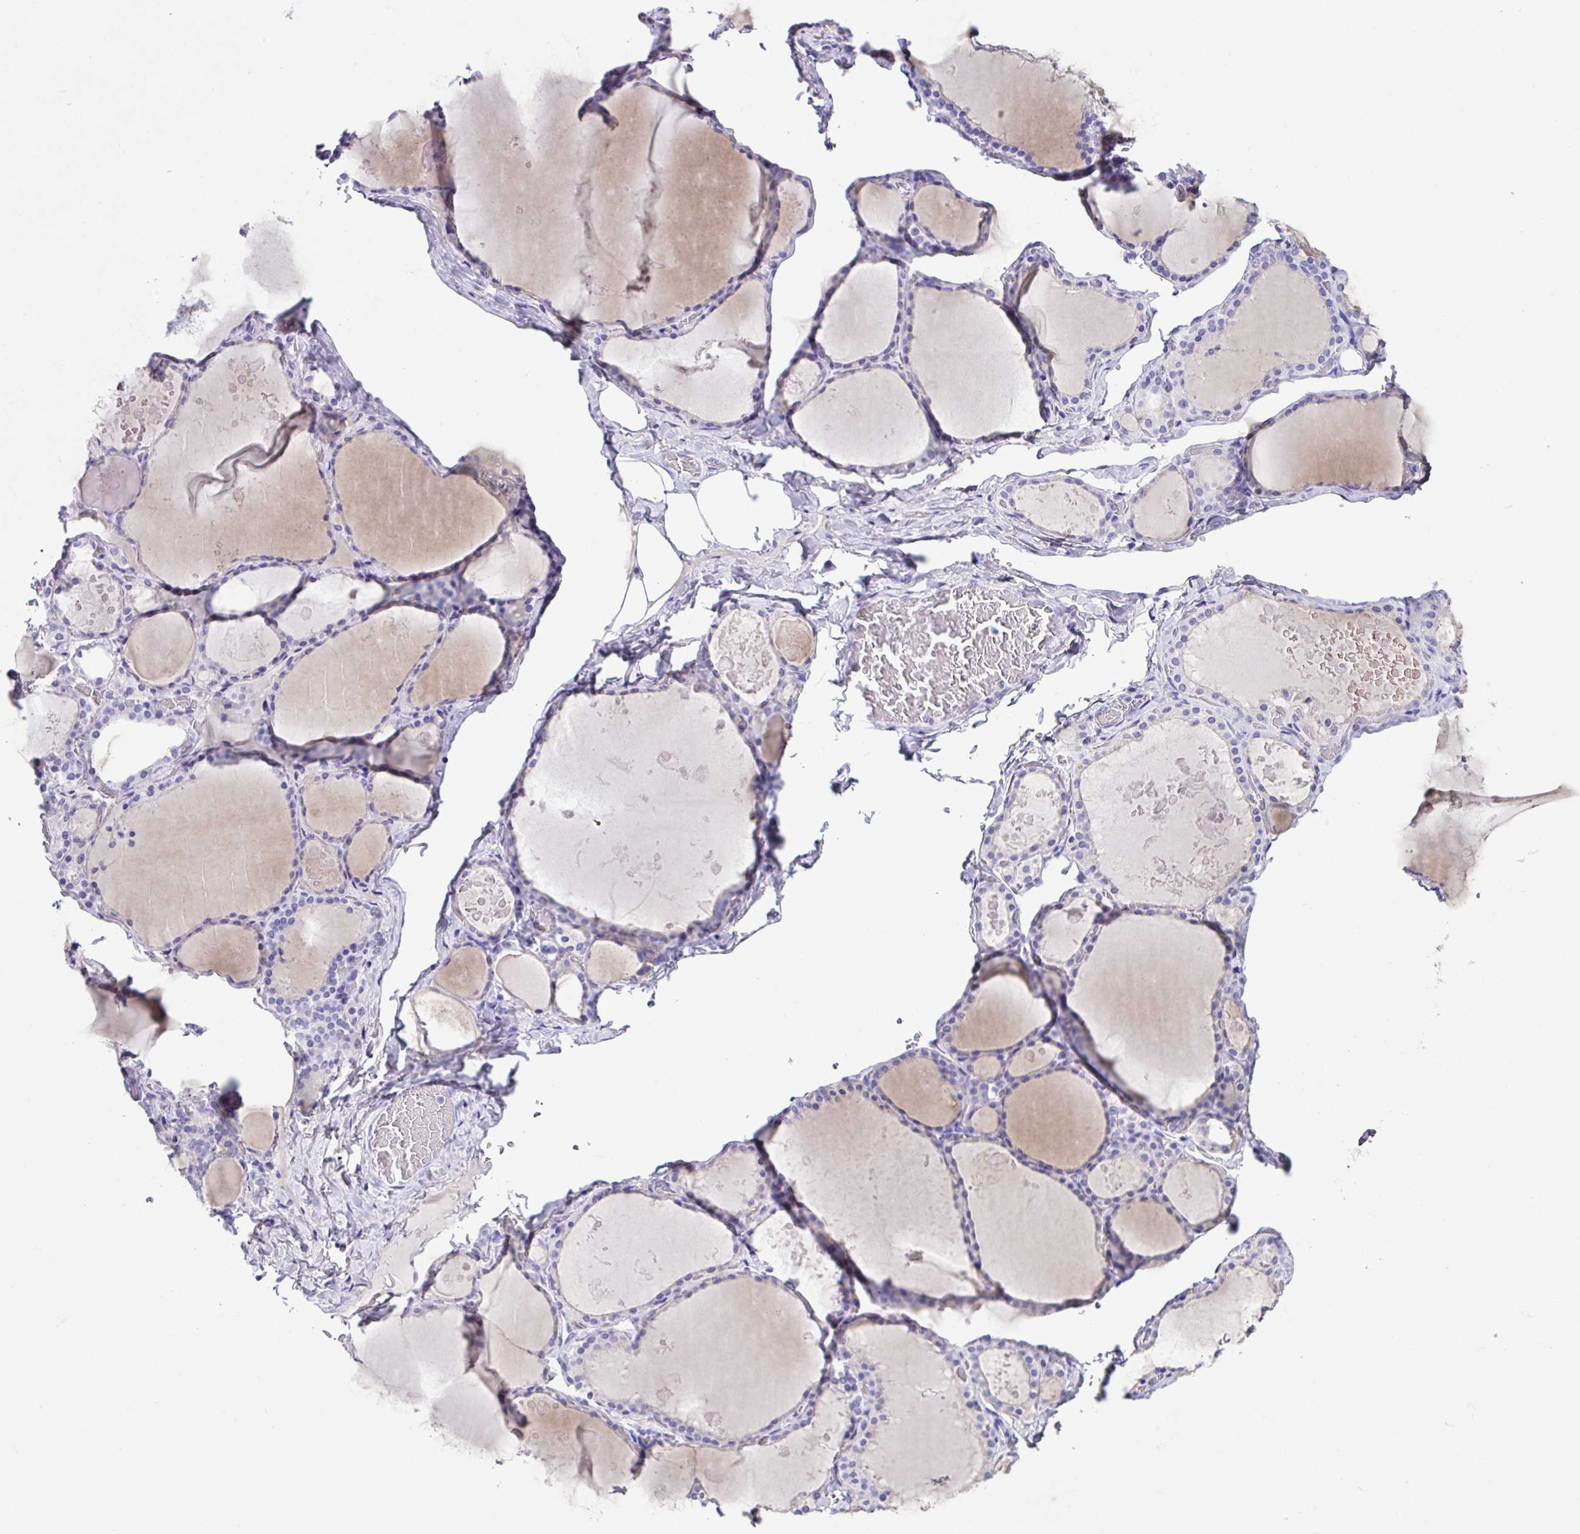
{"staining": {"intensity": "negative", "quantity": "none", "location": "none"}, "tissue": "thyroid gland", "cell_type": "Glandular cells", "image_type": "normal", "snomed": [{"axis": "morphology", "description": "Normal tissue, NOS"}, {"axis": "topography", "description": "Thyroid gland"}], "caption": "This is an immunohistochemistry (IHC) image of benign human thyroid gland. There is no staining in glandular cells.", "gene": "LGALS4", "patient": {"sex": "male", "age": 56}}